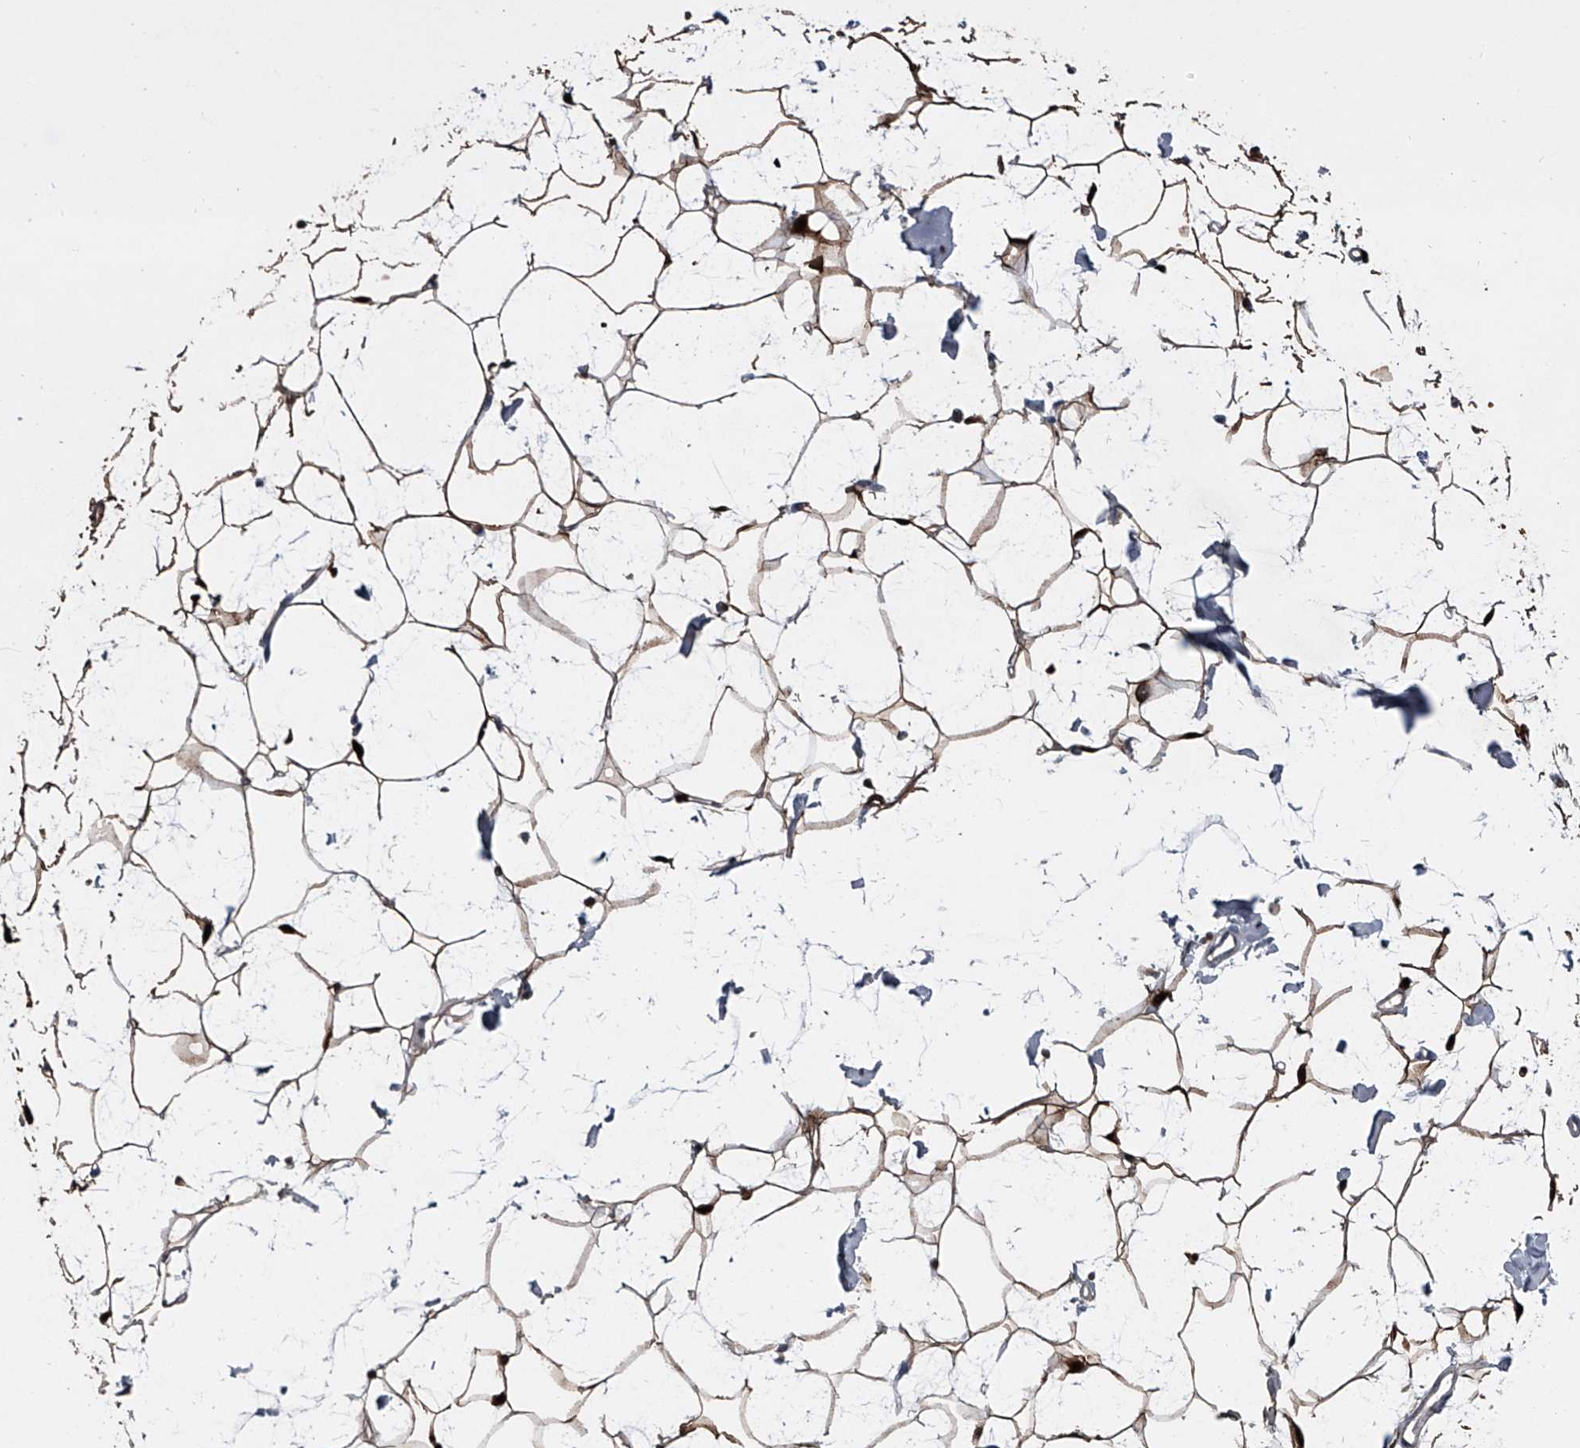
{"staining": {"intensity": "moderate", "quantity": "25%-75%", "location": "cytoplasmic/membranous"}, "tissue": "adipose tissue", "cell_type": "Adipocytes", "image_type": "normal", "snomed": [{"axis": "morphology", "description": "Normal tissue, NOS"}, {"axis": "topography", "description": "Breast"}], "caption": "The immunohistochemical stain highlights moderate cytoplasmic/membranous positivity in adipocytes of unremarkable adipose tissue.", "gene": "CEP85L", "patient": {"sex": "female", "age": 23}}